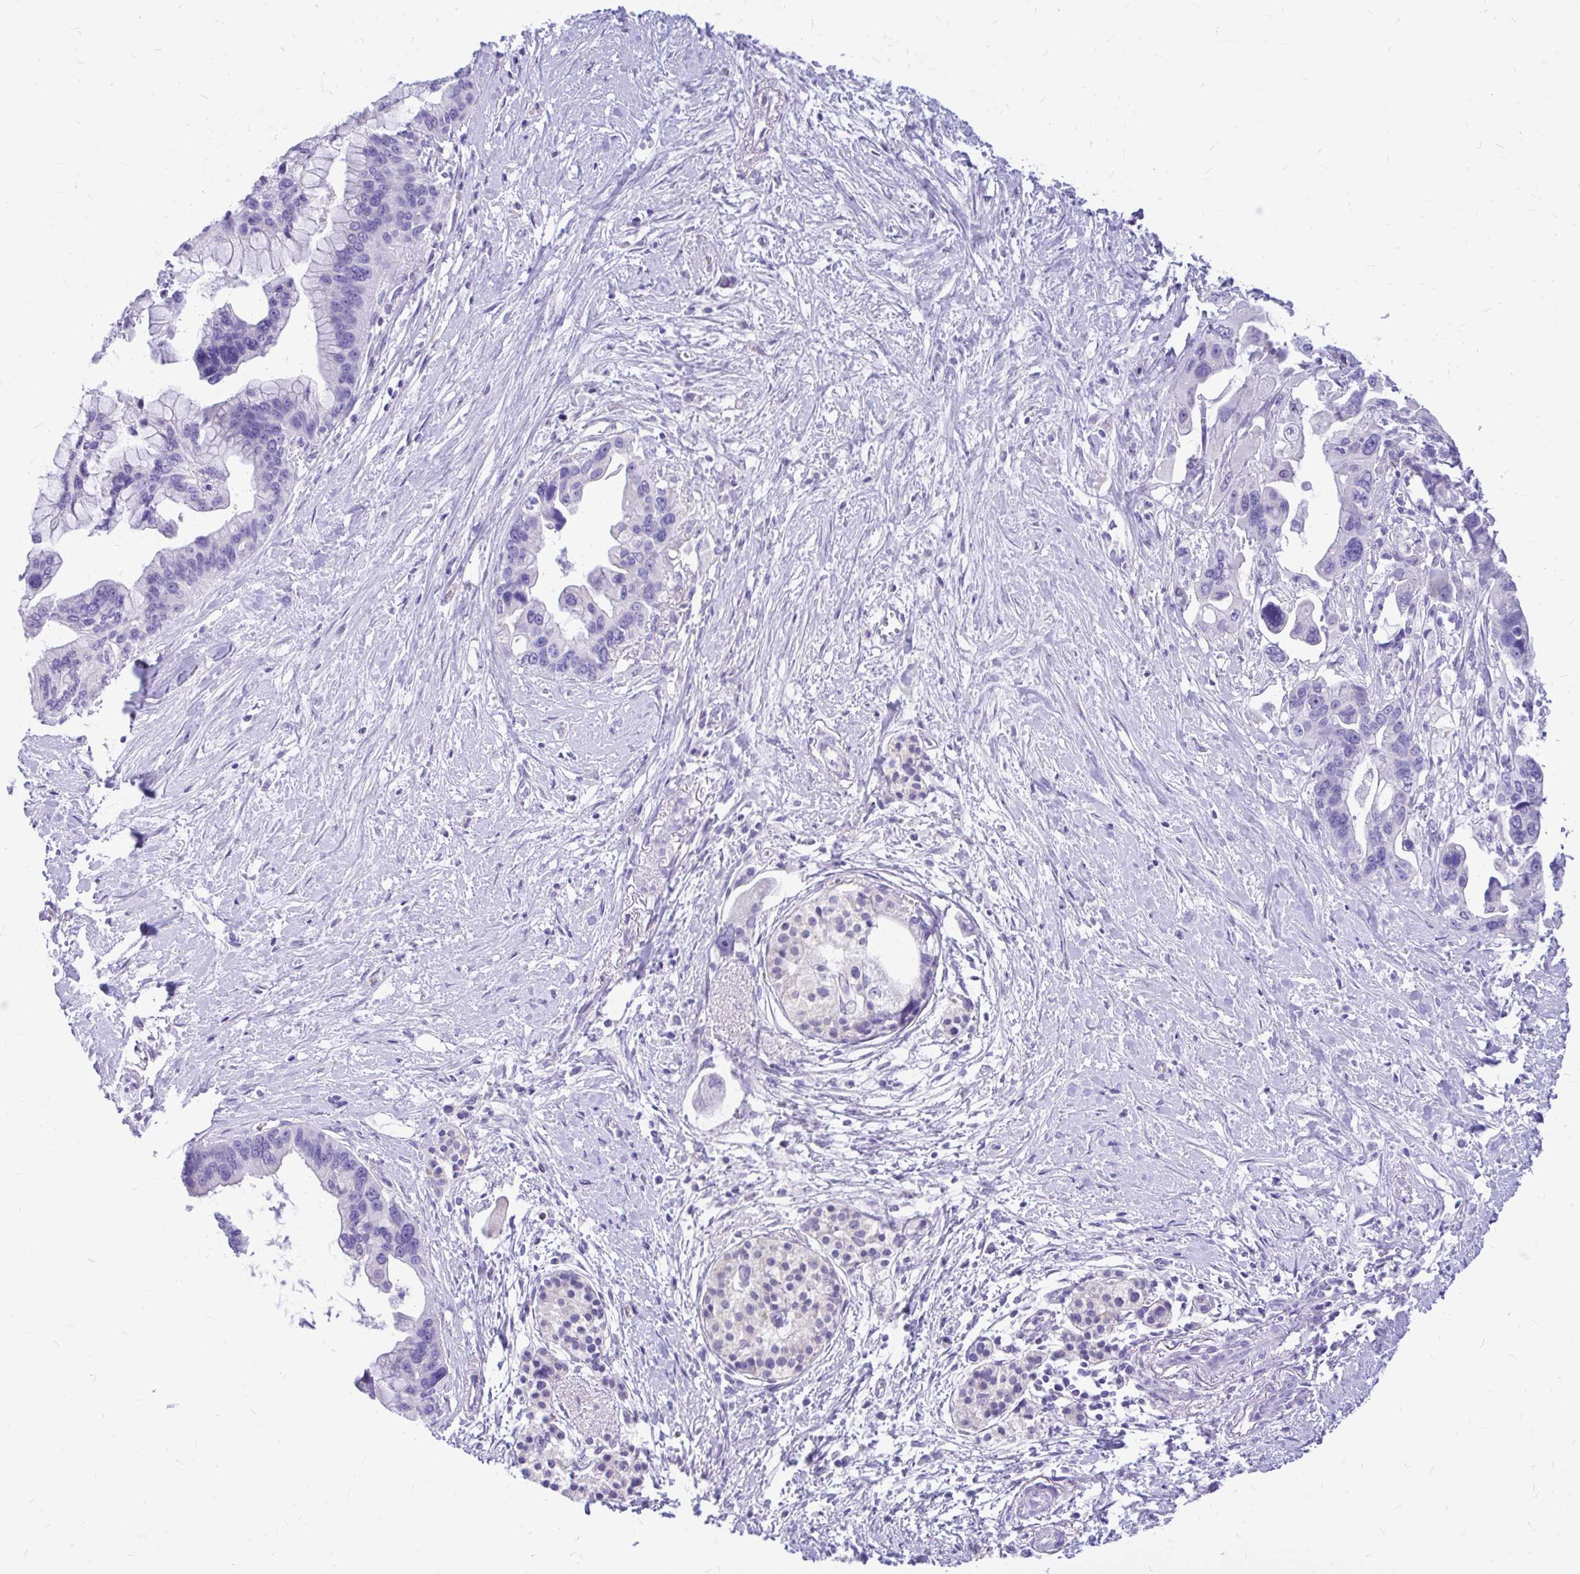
{"staining": {"intensity": "negative", "quantity": "none", "location": "none"}, "tissue": "pancreatic cancer", "cell_type": "Tumor cells", "image_type": "cancer", "snomed": [{"axis": "morphology", "description": "Adenocarcinoma, NOS"}, {"axis": "topography", "description": "Pancreas"}], "caption": "Pancreatic adenocarcinoma stained for a protein using IHC demonstrates no expression tumor cells.", "gene": "MAP1LC3A", "patient": {"sex": "female", "age": 83}}